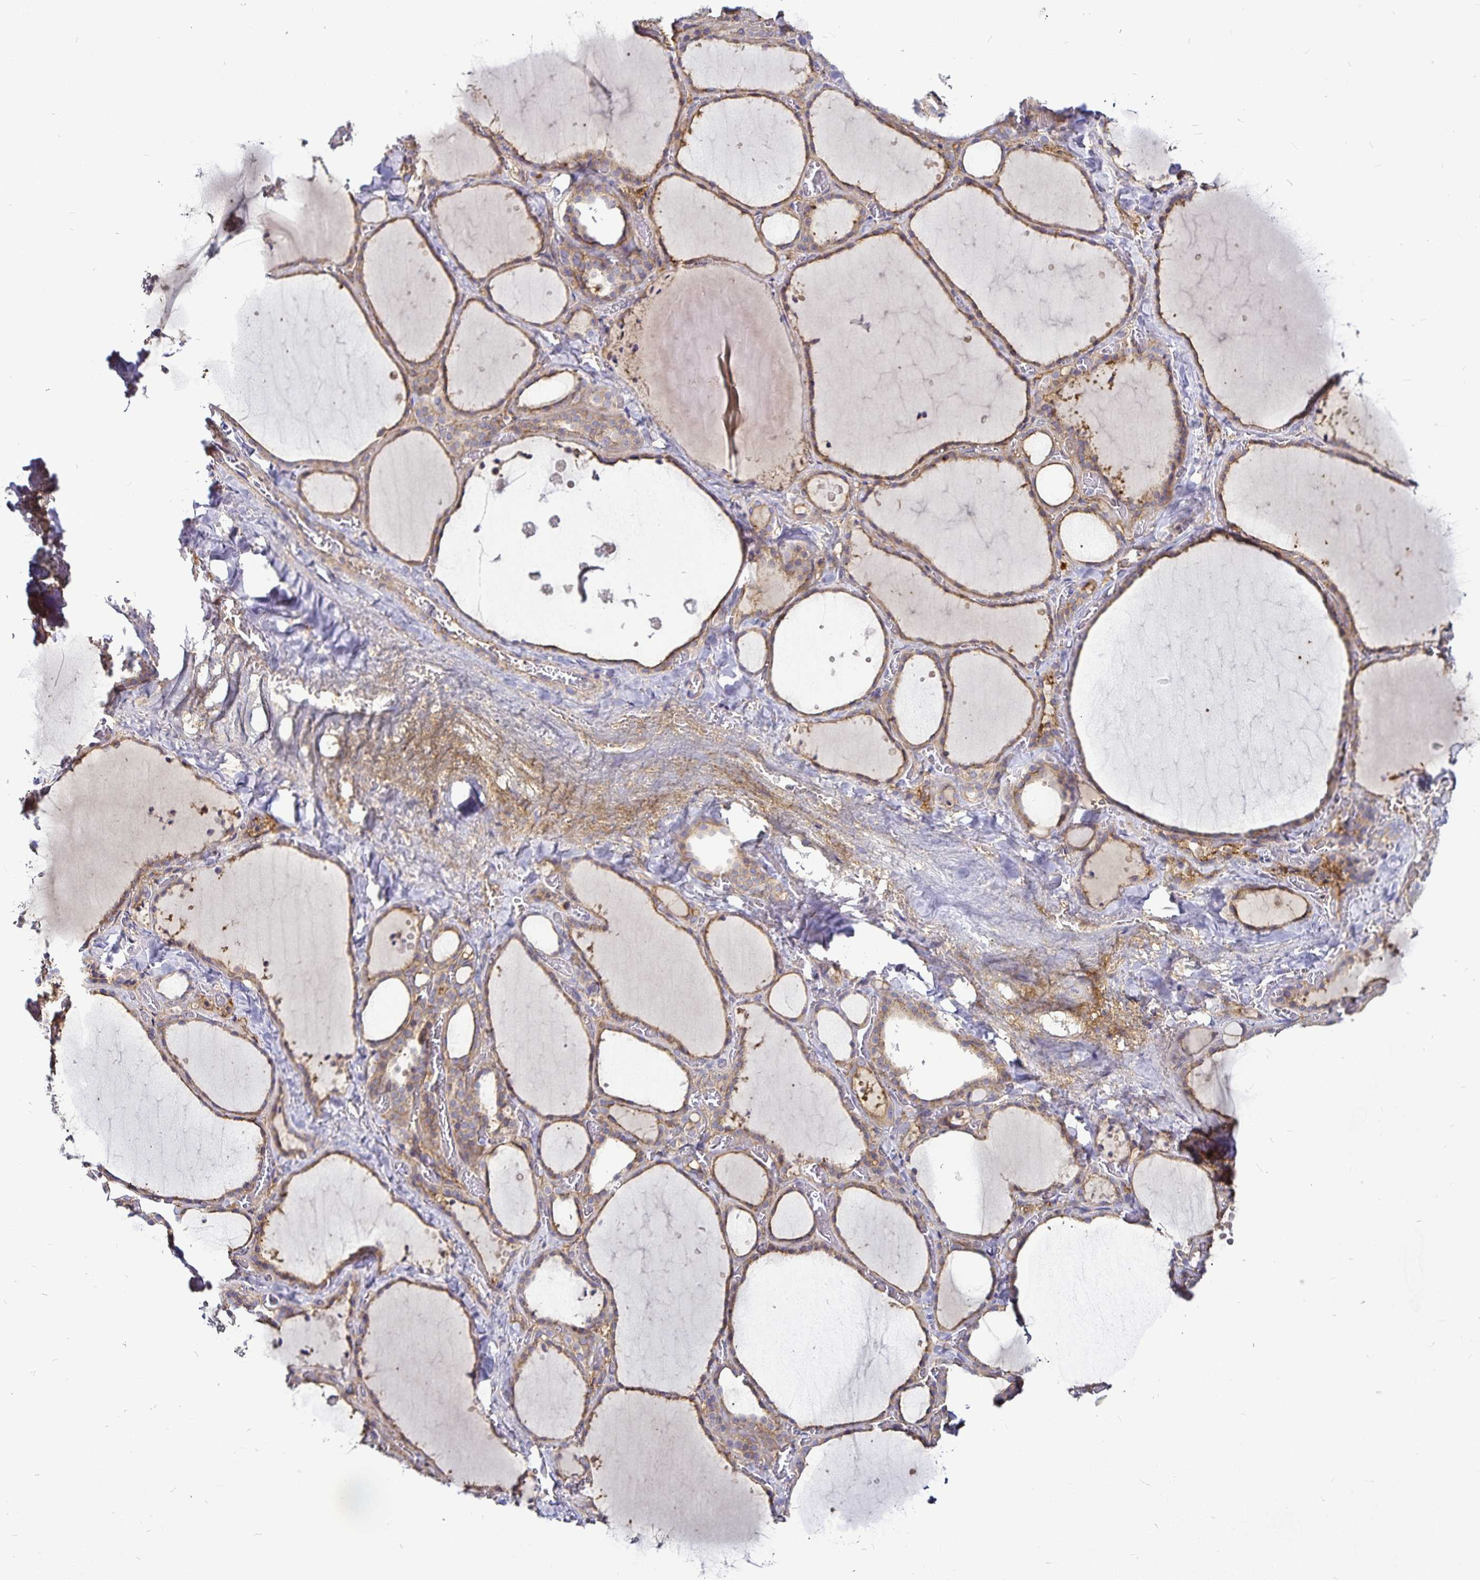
{"staining": {"intensity": "moderate", "quantity": "25%-75%", "location": "cytoplasmic/membranous"}, "tissue": "thyroid gland", "cell_type": "Glandular cells", "image_type": "normal", "snomed": [{"axis": "morphology", "description": "Normal tissue, NOS"}, {"axis": "topography", "description": "Thyroid gland"}], "caption": "Immunohistochemistry (IHC) of normal thyroid gland shows medium levels of moderate cytoplasmic/membranous positivity in about 25%-75% of glandular cells.", "gene": "GNG12", "patient": {"sex": "female", "age": 36}}